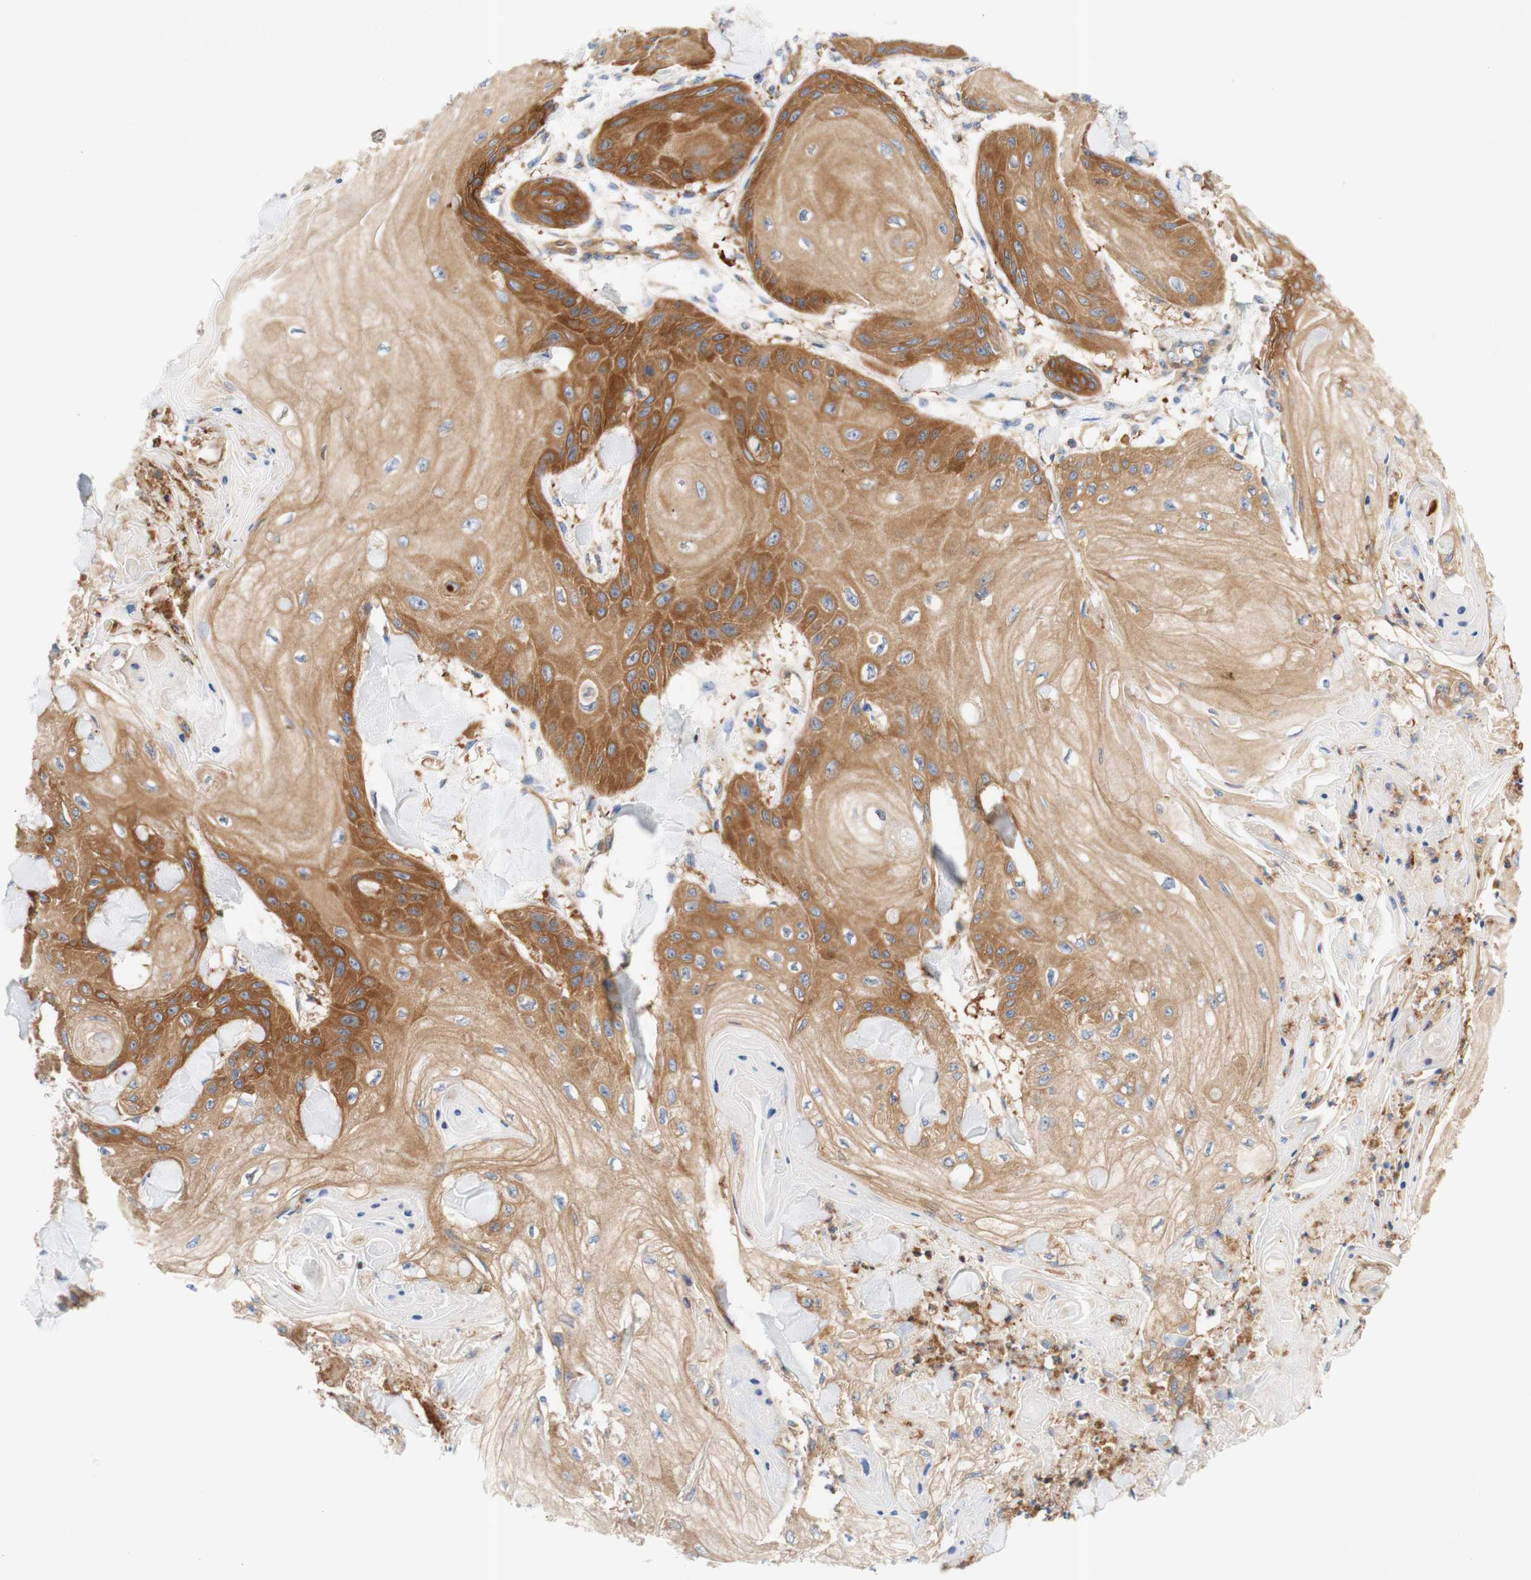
{"staining": {"intensity": "moderate", "quantity": ">75%", "location": "cytoplasmic/membranous"}, "tissue": "skin cancer", "cell_type": "Tumor cells", "image_type": "cancer", "snomed": [{"axis": "morphology", "description": "Squamous cell carcinoma, NOS"}, {"axis": "topography", "description": "Skin"}], "caption": "IHC (DAB) staining of skin cancer shows moderate cytoplasmic/membranous protein positivity in about >75% of tumor cells.", "gene": "STOM", "patient": {"sex": "male", "age": 74}}